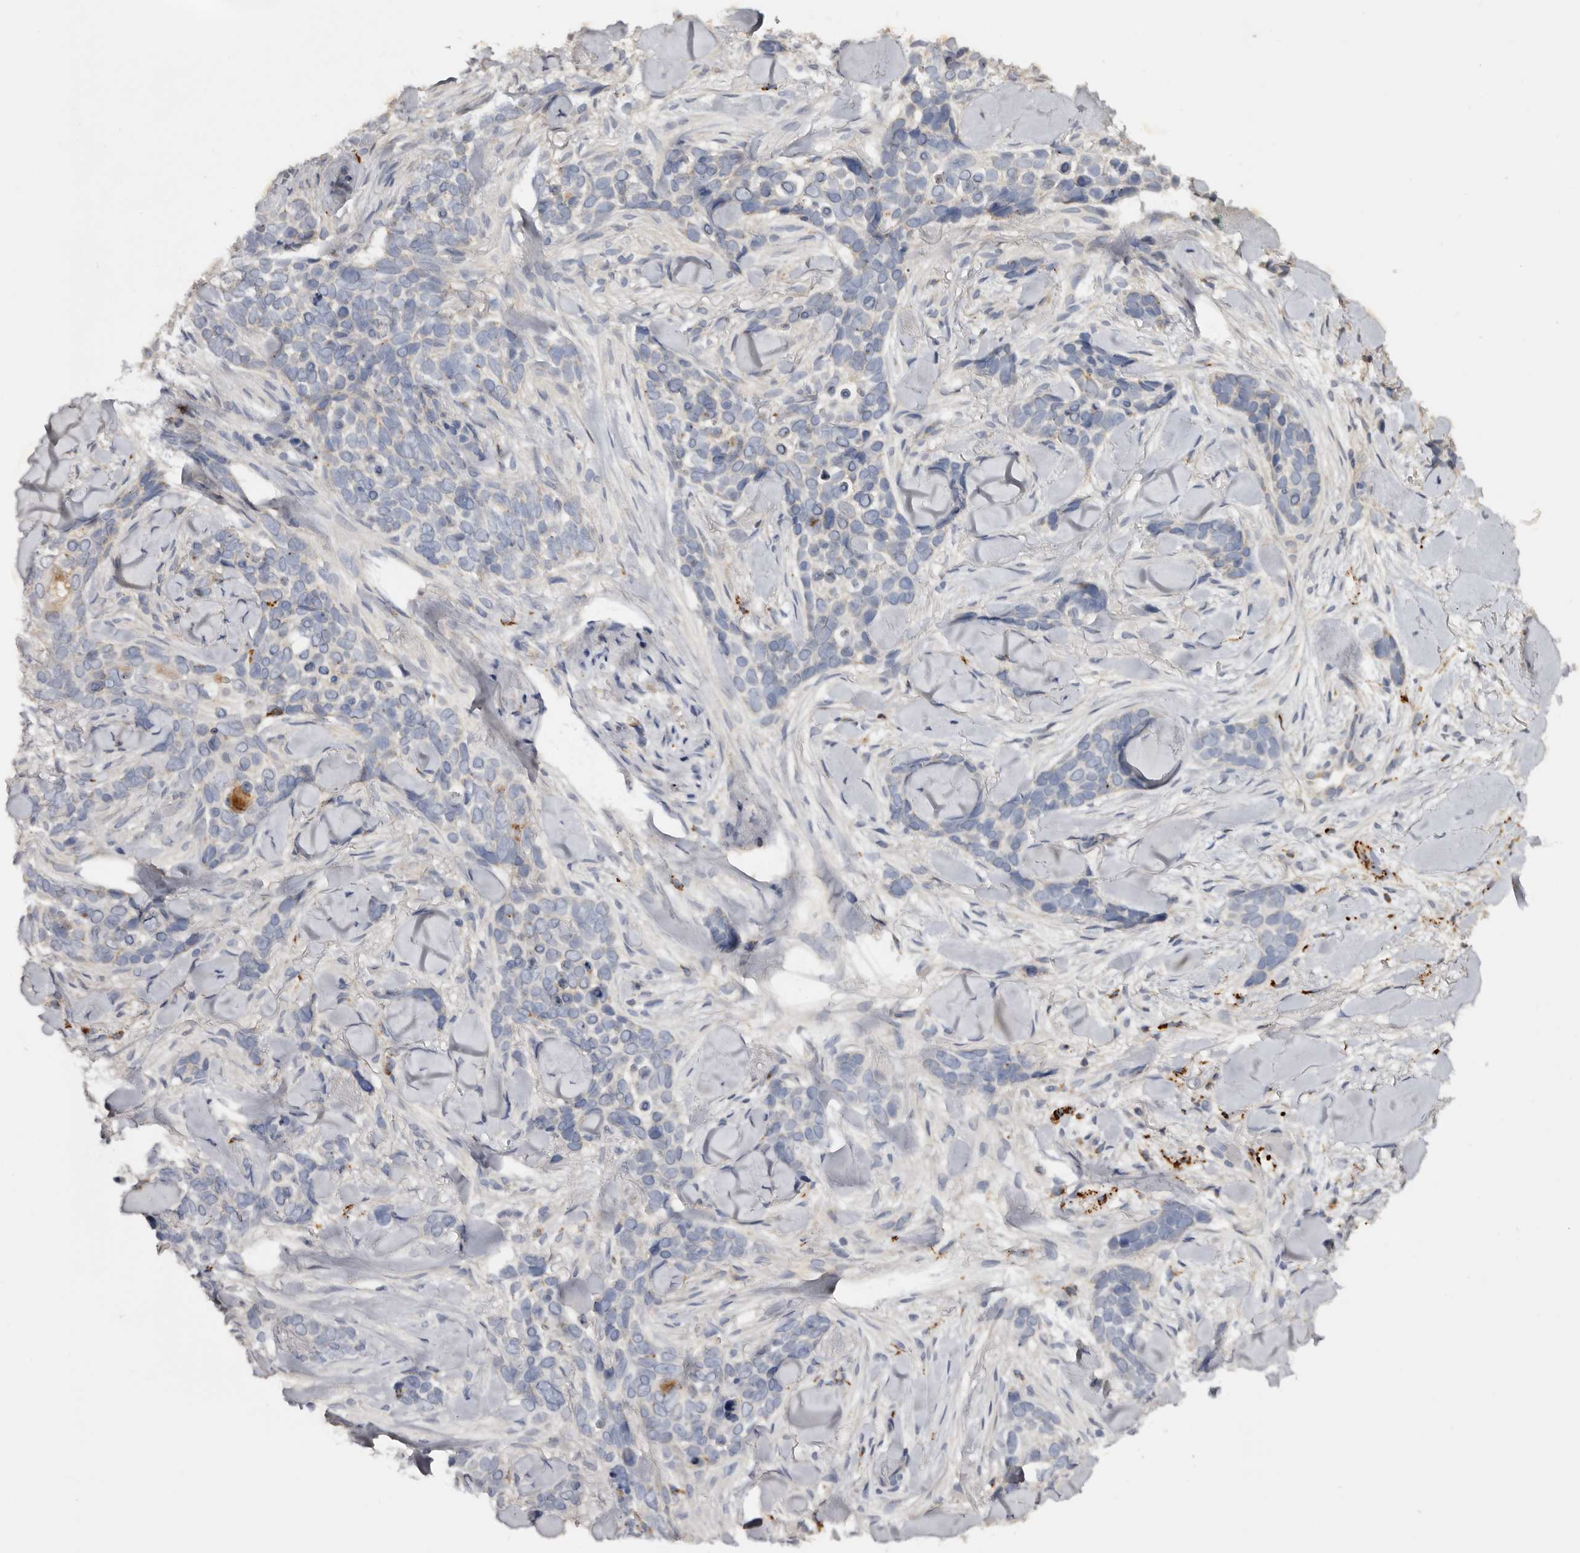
{"staining": {"intensity": "negative", "quantity": "none", "location": "none"}, "tissue": "skin cancer", "cell_type": "Tumor cells", "image_type": "cancer", "snomed": [{"axis": "morphology", "description": "Basal cell carcinoma"}, {"axis": "topography", "description": "Skin"}], "caption": "Immunohistochemical staining of human skin cancer reveals no significant staining in tumor cells.", "gene": "DAP", "patient": {"sex": "female", "age": 82}}